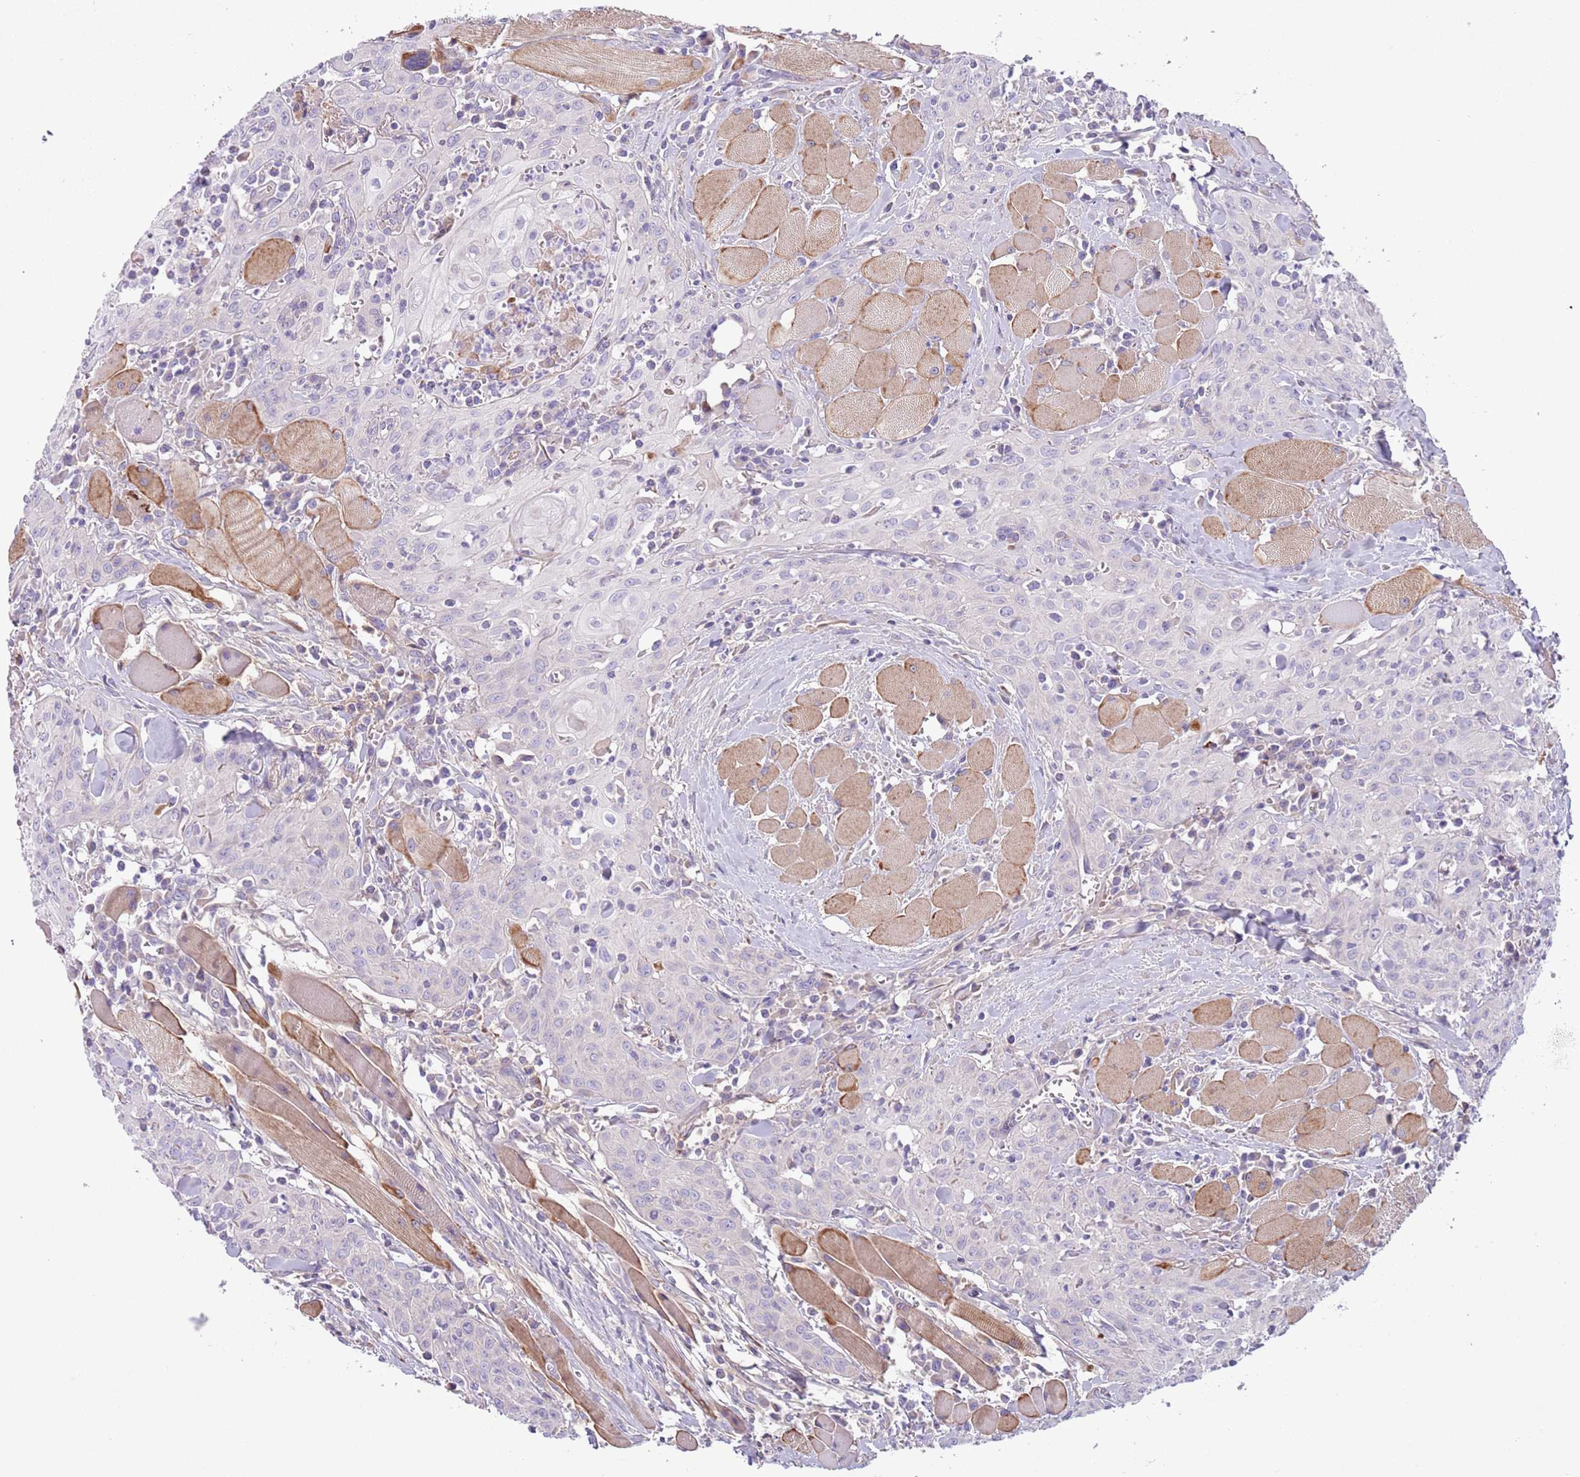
{"staining": {"intensity": "negative", "quantity": "none", "location": "none"}, "tissue": "head and neck cancer", "cell_type": "Tumor cells", "image_type": "cancer", "snomed": [{"axis": "morphology", "description": "Squamous cell carcinoma, NOS"}, {"axis": "topography", "description": "Oral tissue"}, {"axis": "topography", "description": "Head-Neck"}], "caption": "Tumor cells are negative for protein expression in human squamous cell carcinoma (head and neck).", "gene": "CFH", "patient": {"sex": "female", "age": 70}}